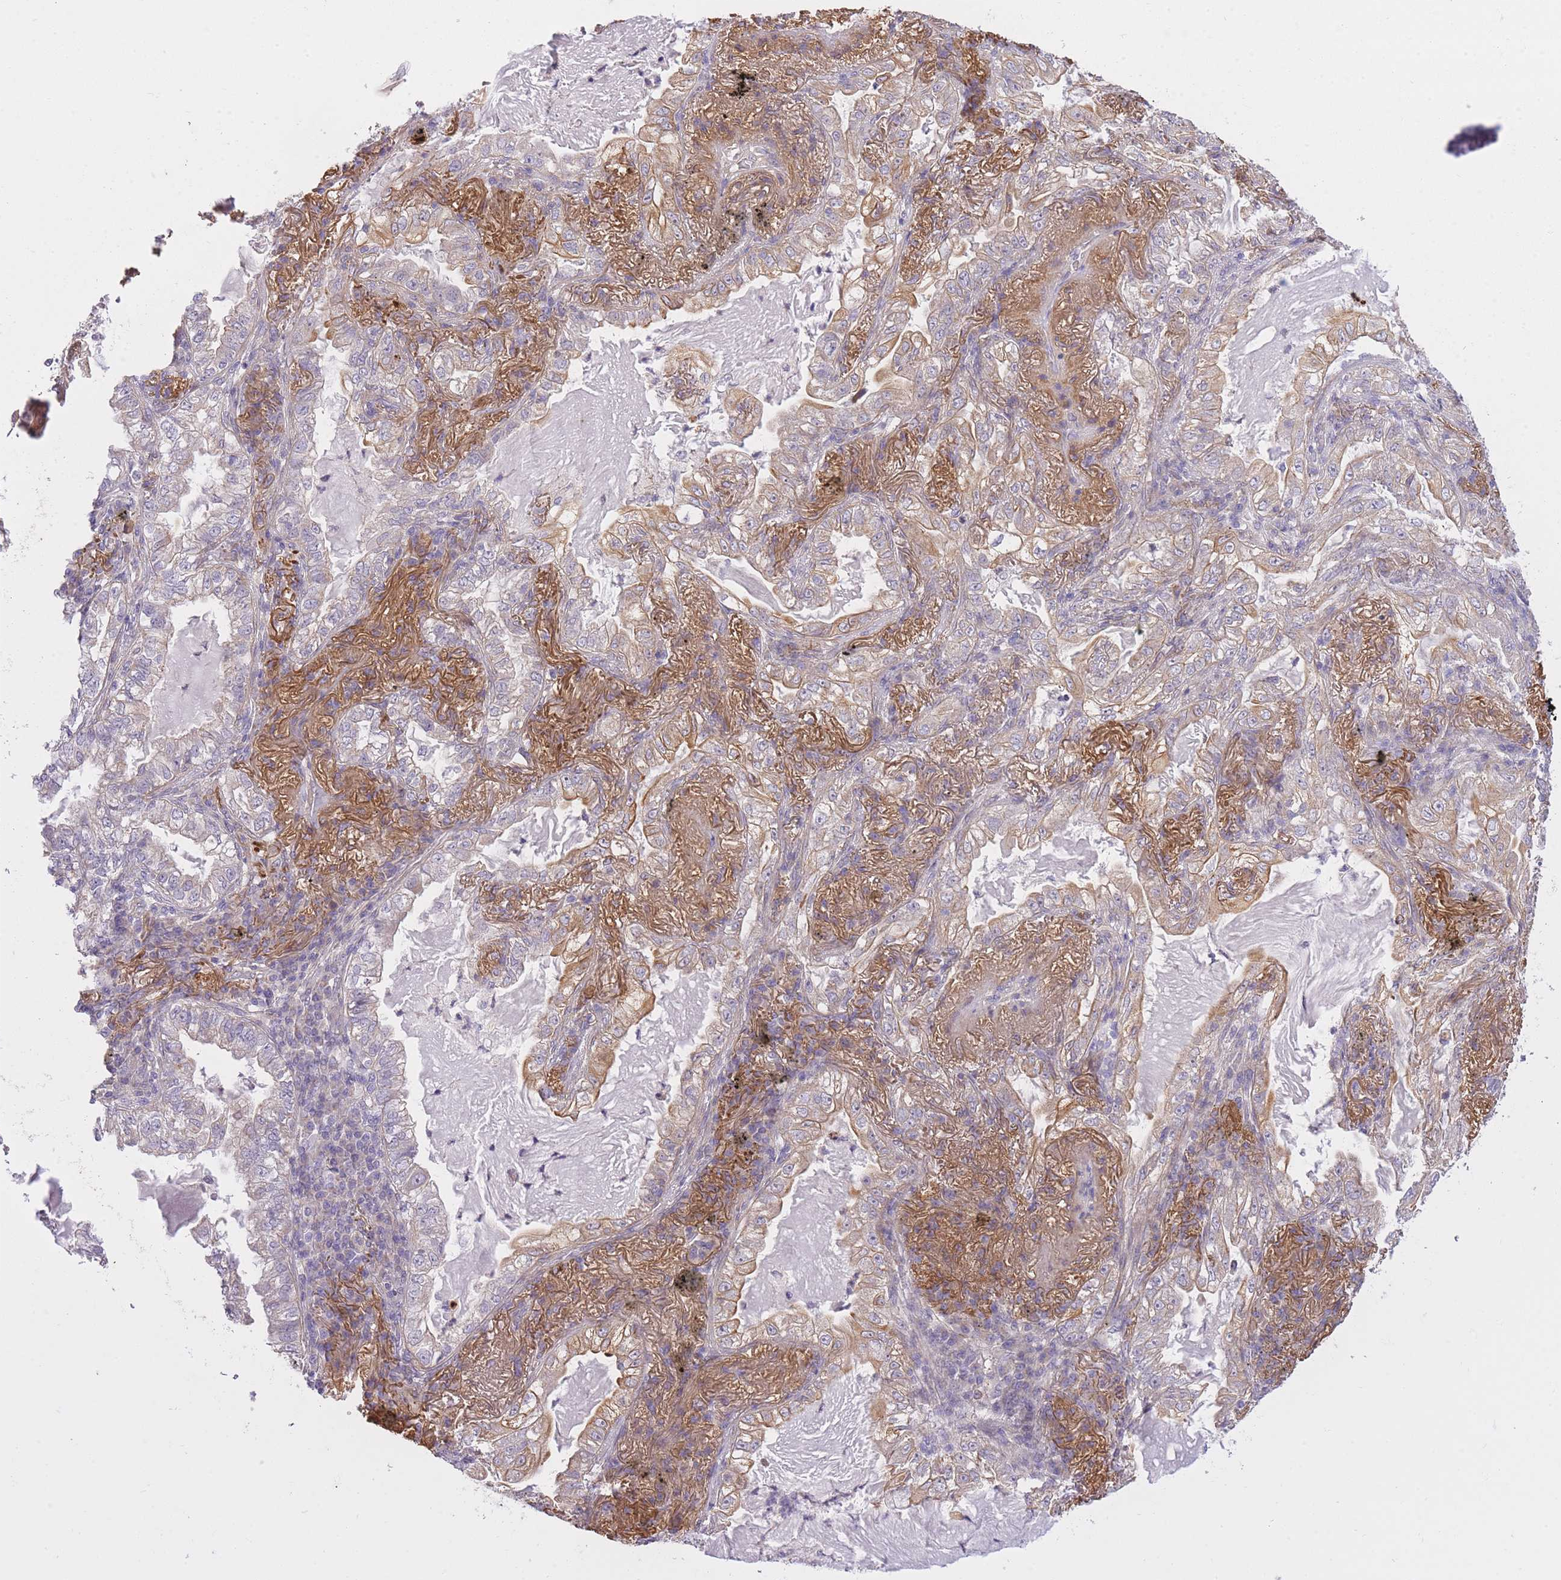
{"staining": {"intensity": "moderate", "quantity": "25%-75%", "location": "cytoplasmic/membranous"}, "tissue": "lung cancer", "cell_type": "Tumor cells", "image_type": "cancer", "snomed": [{"axis": "morphology", "description": "Adenocarcinoma, NOS"}, {"axis": "topography", "description": "Lung"}], "caption": "IHC (DAB) staining of lung cancer (adenocarcinoma) demonstrates moderate cytoplasmic/membranous protein staining in about 25%-75% of tumor cells. (DAB IHC, brown staining for protein, blue staining for nuclei).", "gene": "REV1", "patient": {"sex": "female", "age": 73}}